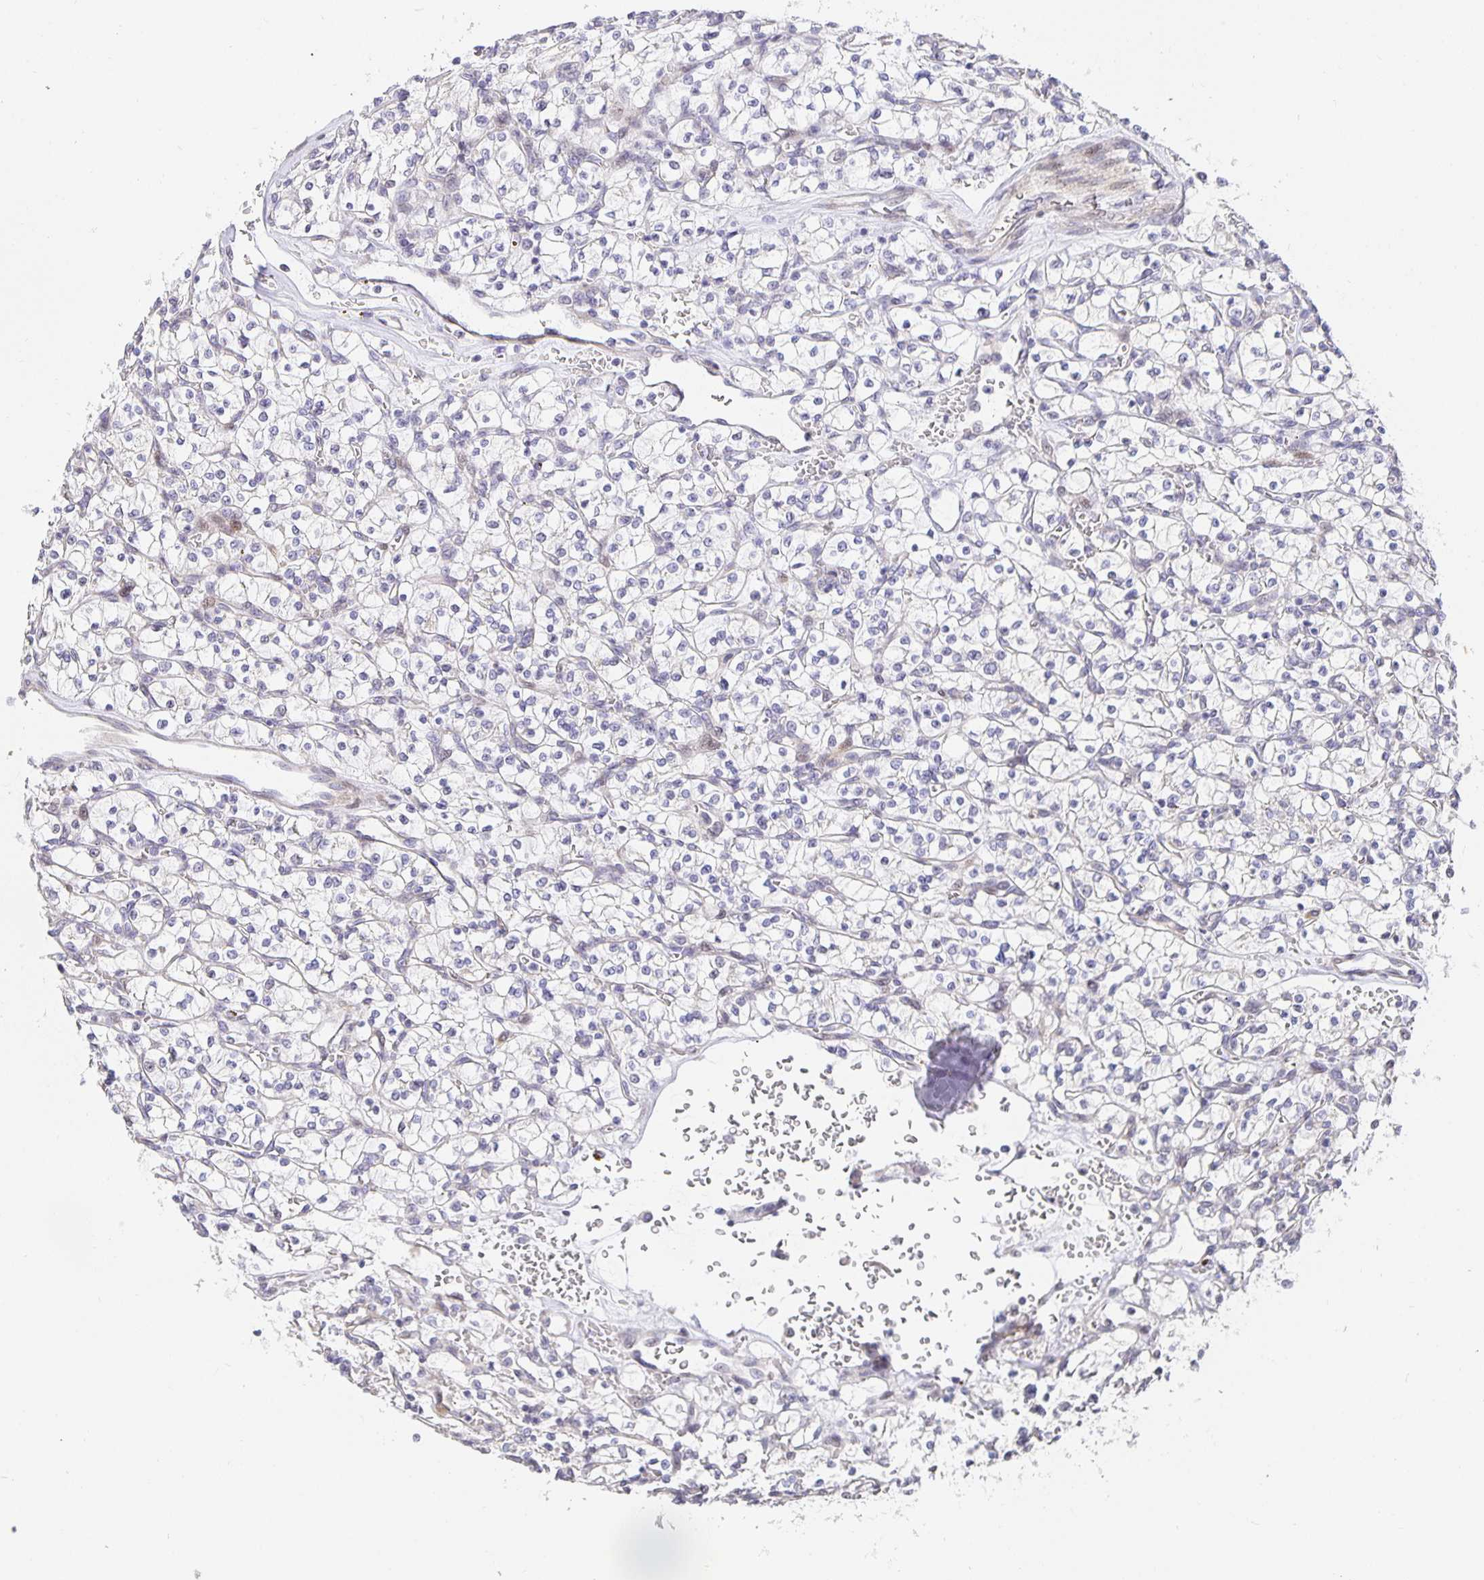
{"staining": {"intensity": "negative", "quantity": "none", "location": "none"}, "tissue": "renal cancer", "cell_type": "Tumor cells", "image_type": "cancer", "snomed": [{"axis": "morphology", "description": "Adenocarcinoma, NOS"}, {"axis": "topography", "description": "Kidney"}], "caption": "Tumor cells show no significant protein staining in renal cancer.", "gene": "TJP3", "patient": {"sex": "female", "age": 64}}